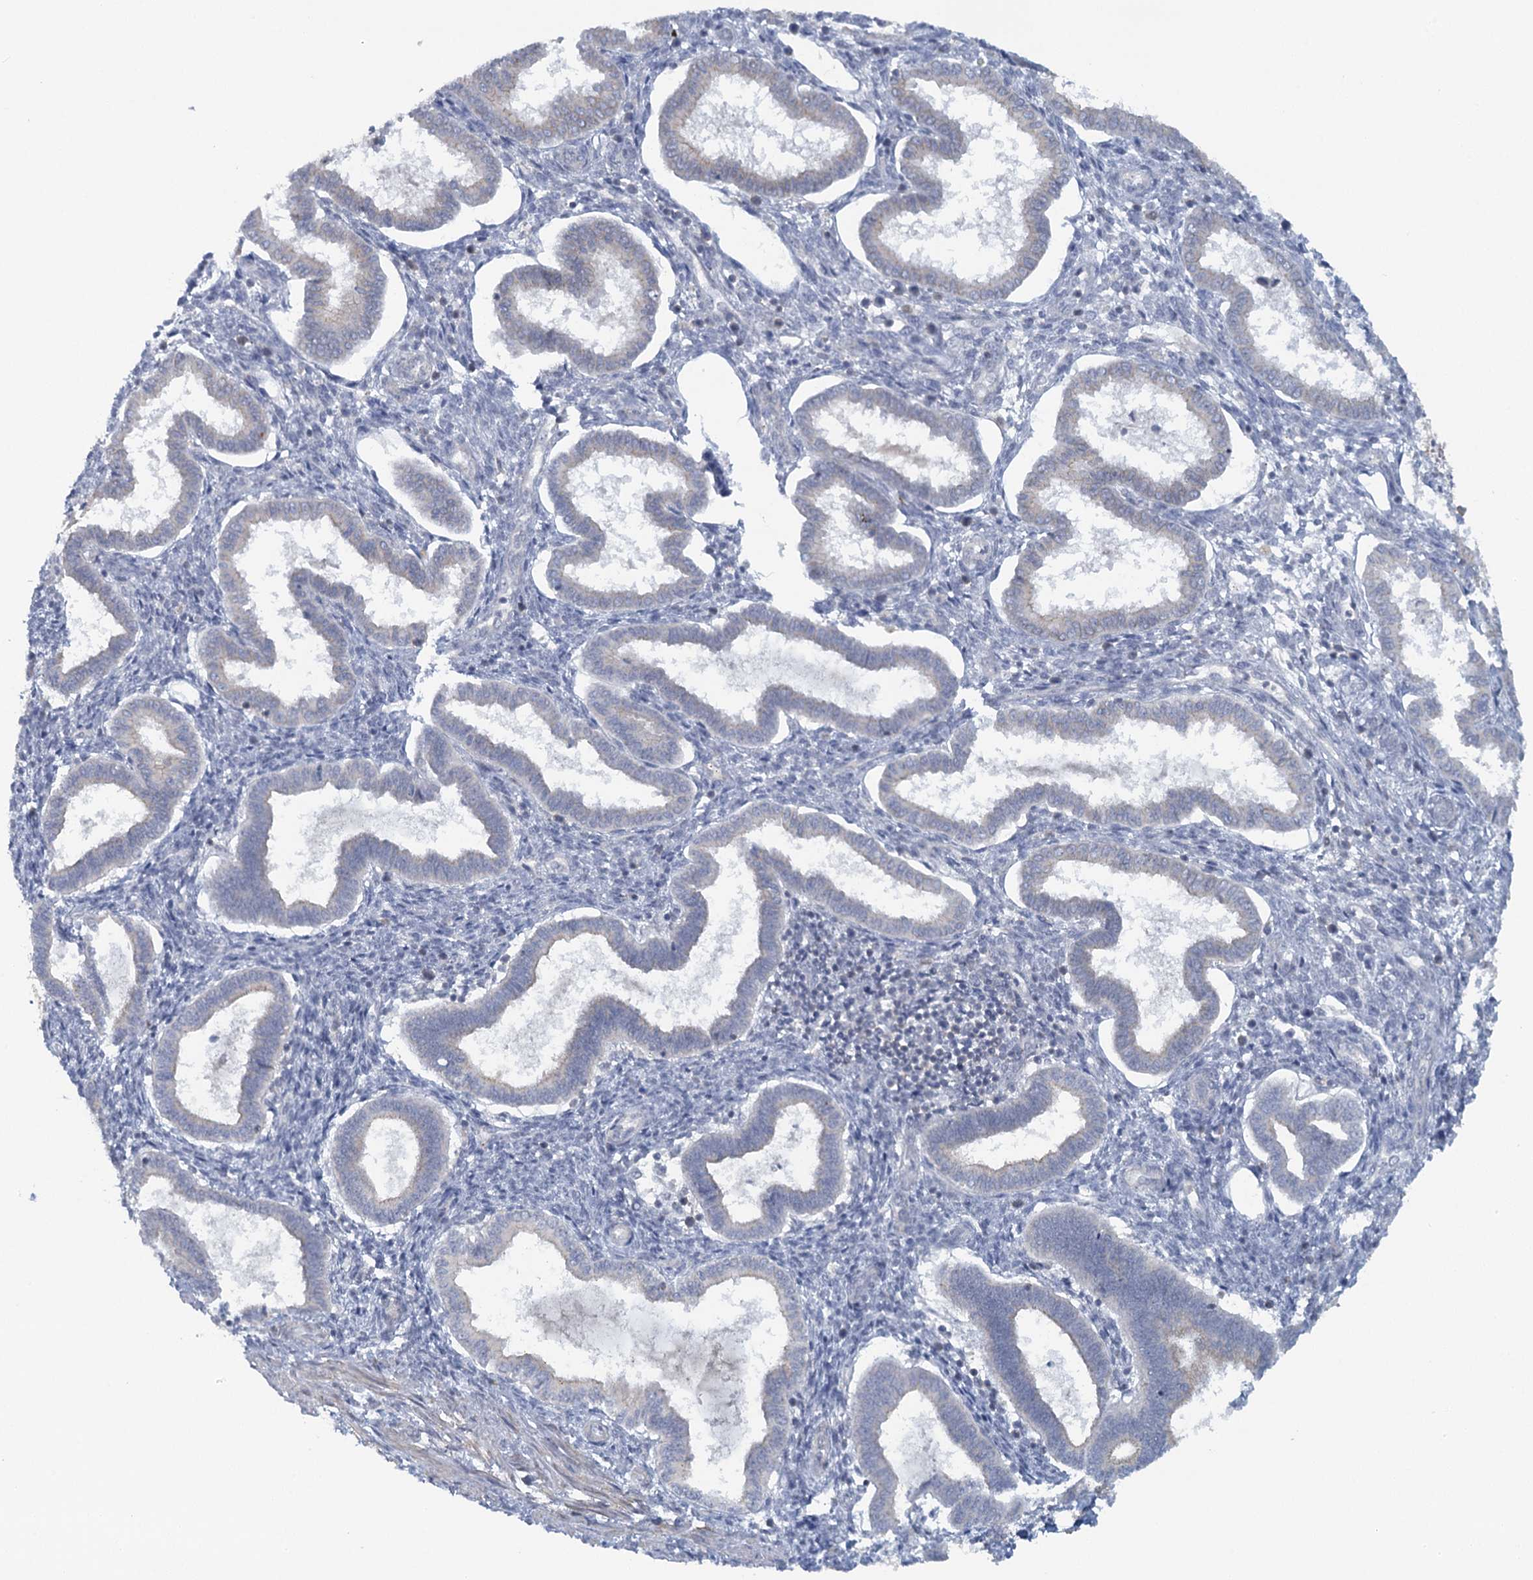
{"staining": {"intensity": "negative", "quantity": "none", "location": "none"}, "tissue": "endometrium", "cell_type": "Cells in endometrial stroma", "image_type": "normal", "snomed": [{"axis": "morphology", "description": "Normal tissue, NOS"}, {"axis": "topography", "description": "Endometrium"}], "caption": "DAB immunohistochemical staining of normal human endometrium reveals no significant staining in cells in endometrial stroma.", "gene": "GPATCH11", "patient": {"sex": "female", "age": 24}}